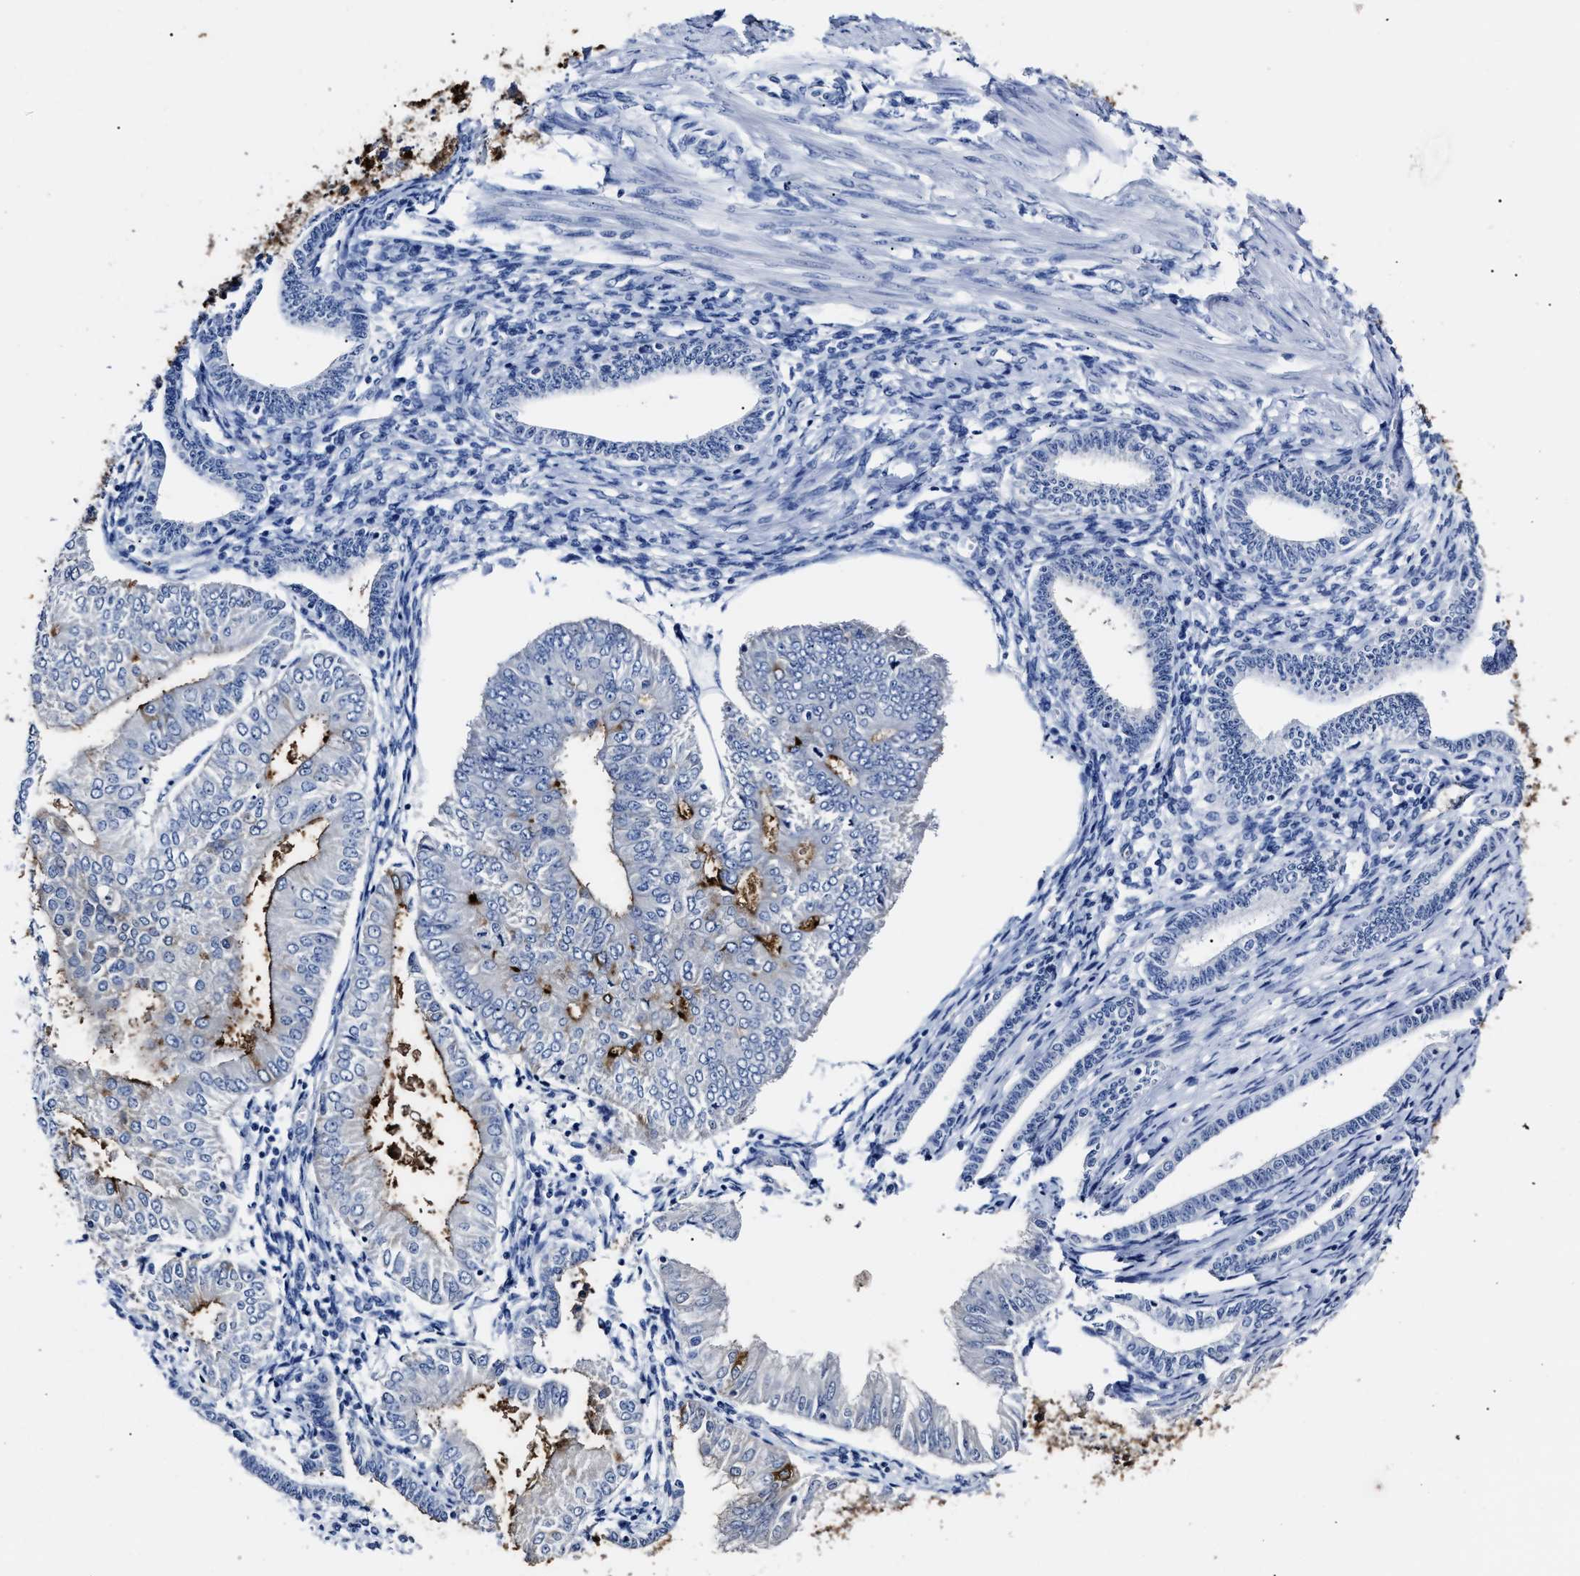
{"staining": {"intensity": "moderate", "quantity": "<25%", "location": "cytoplasmic/membranous"}, "tissue": "endometrial cancer", "cell_type": "Tumor cells", "image_type": "cancer", "snomed": [{"axis": "morphology", "description": "Adenocarcinoma, NOS"}, {"axis": "topography", "description": "Endometrium"}], "caption": "Immunohistochemical staining of adenocarcinoma (endometrial) exhibits low levels of moderate cytoplasmic/membranous protein staining in about <25% of tumor cells. (IHC, brightfield microscopy, high magnification).", "gene": "ALPG", "patient": {"sex": "female", "age": 53}}